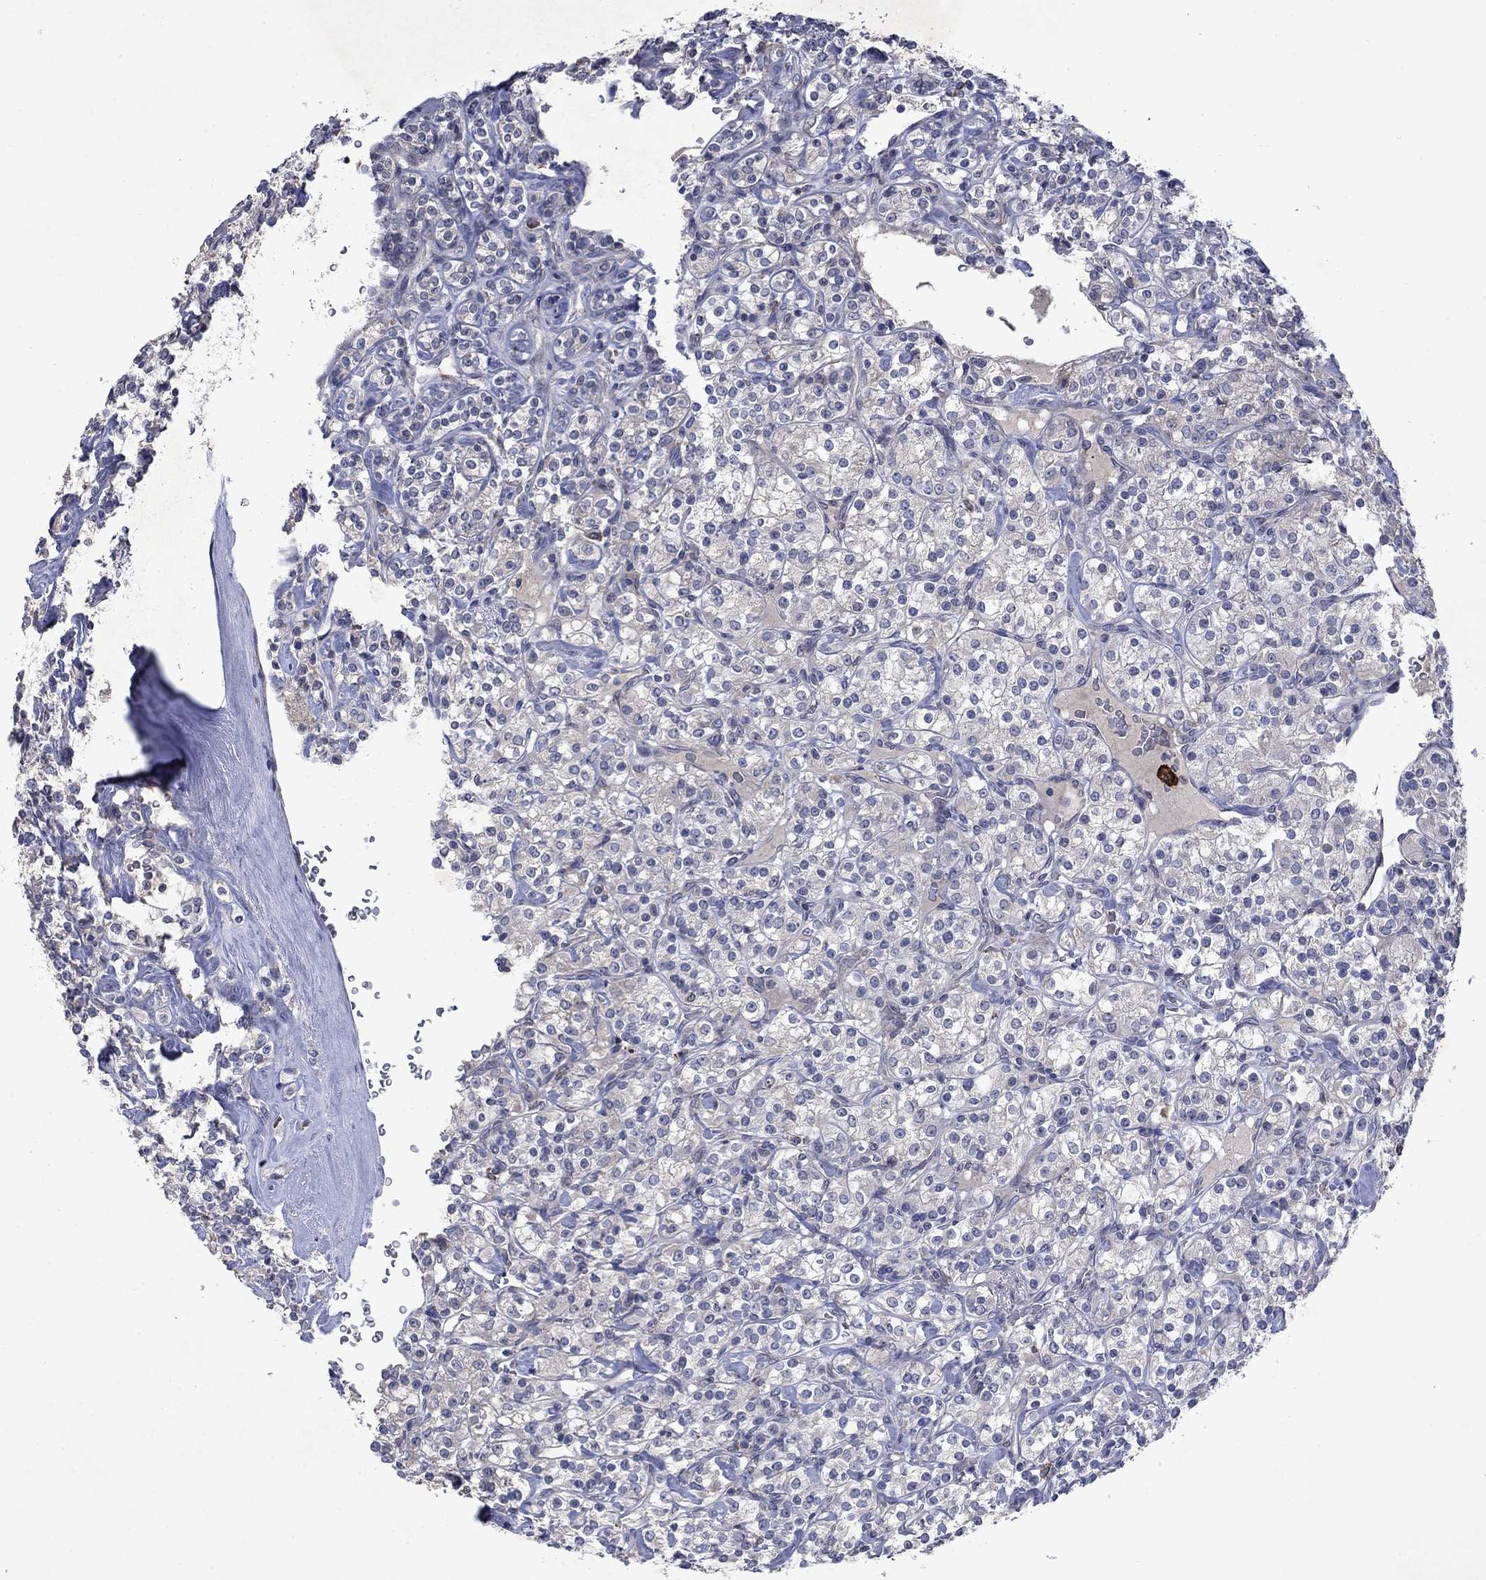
{"staining": {"intensity": "negative", "quantity": "none", "location": "none"}, "tissue": "renal cancer", "cell_type": "Tumor cells", "image_type": "cancer", "snomed": [{"axis": "morphology", "description": "Adenocarcinoma, NOS"}, {"axis": "topography", "description": "Kidney"}], "caption": "IHC of human renal cancer (adenocarcinoma) demonstrates no staining in tumor cells. (DAB (3,3'-diaminobenzidine) immunohistochemistry (IHC), high magnification).", "gene": "TMEM97", "patient": {"sex": "male", "age": 77}}